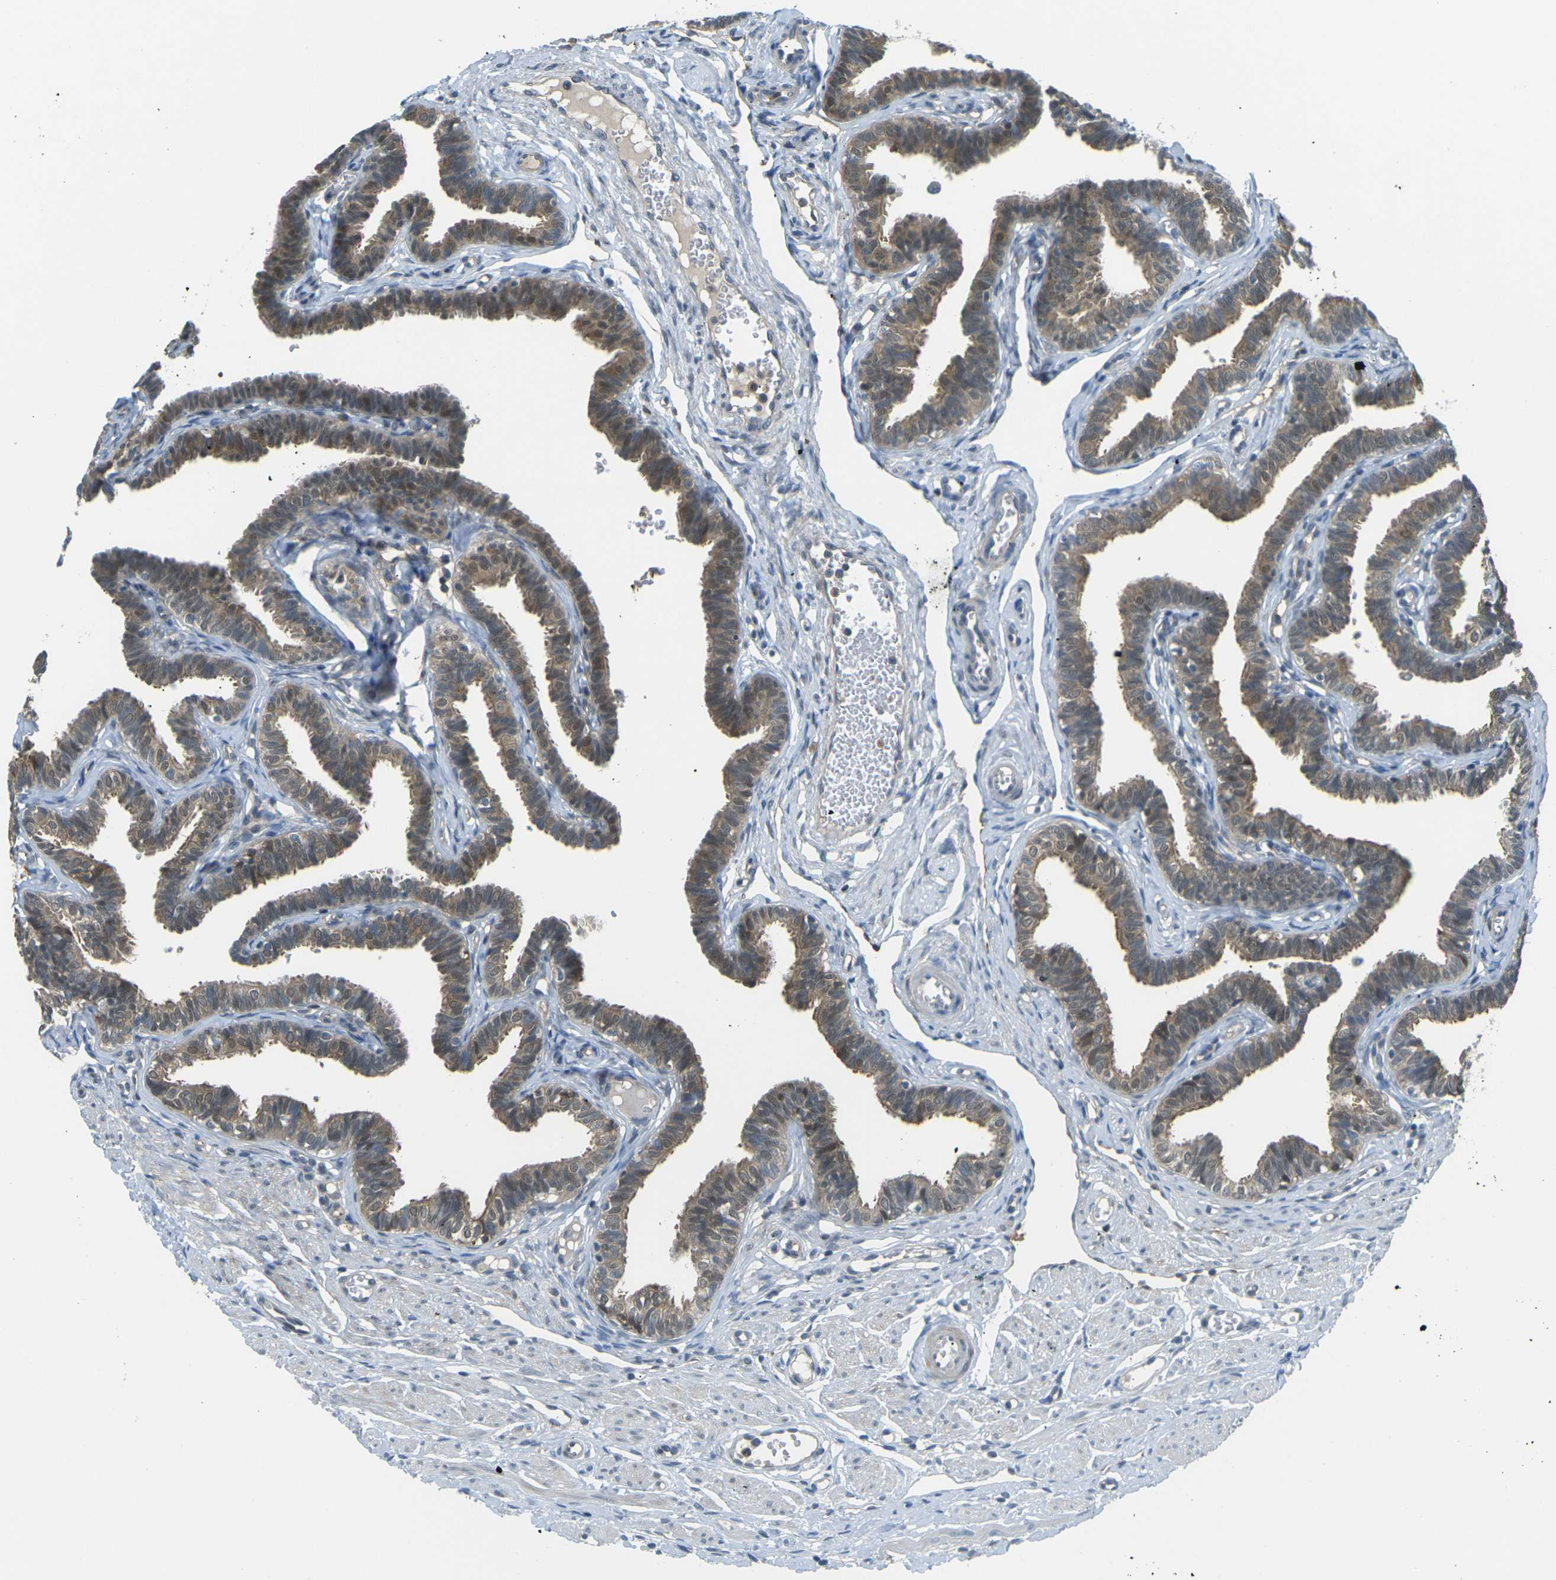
{"staining": {"intensity": "moderate", "quantity": ">75%", "location": "cytoplasmic/membranous,nuclear"}, "tissue": "fallopian tube", "cell_type": "Glandular cells", "image_type": "normal", "snomed": [{"axis": "morphology", "description": "Normal tissue, NOS"}, {"axis": "topography", "description": "Fallopian tube"}, {"axis": "topography", "description": "Ovary"}], "caption": "This image displays benign fallopian tube stained with IHC to label a protein in brown. The cytoplasmic/membranous,nuclear of glandular cells show moderate positivity for the protein. Nuclei are counter-stained blue.", "gene": "PIEZO2", "patient": {"sex": "female", "age": 23}}